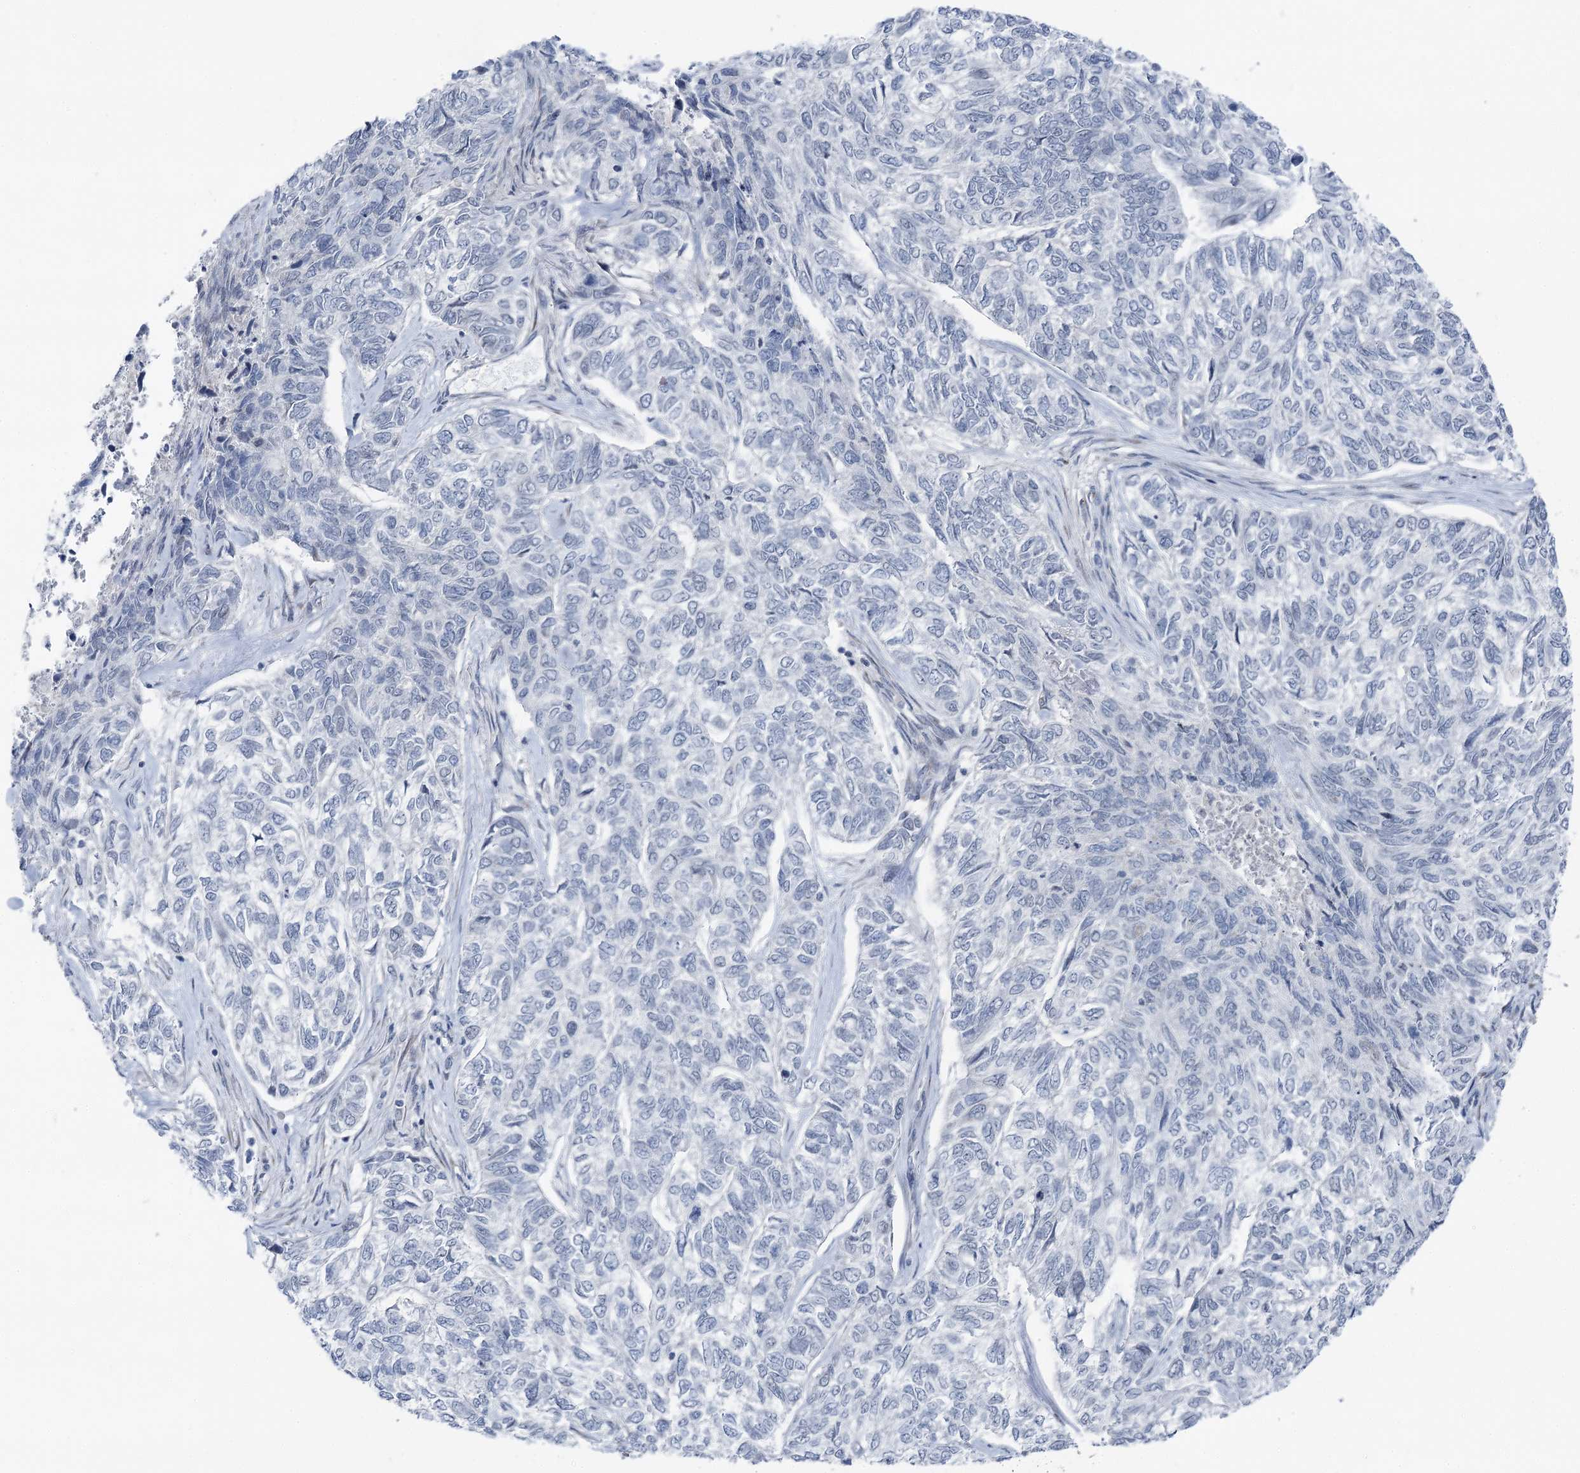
{"staining": {"intensity": "negative", "quantity": "none", "location": "none"}, "tissue": "skin cancer", "cell_type": "Tumor cells", "image_type": "cancer", "snomed": [{"axis": "morphology", "description": "Basal cell carcinoma"}, {"axis": "topography", "description": "Skin"}], "caption": "Skin cancer (basal cell carcinoma) was stained to show a protein in brown. There is no significant staining in tumor cells. Nuclei are stained in blue.", "gene": "STEEP1", "patient": {"sex": "female", "age": 65}}